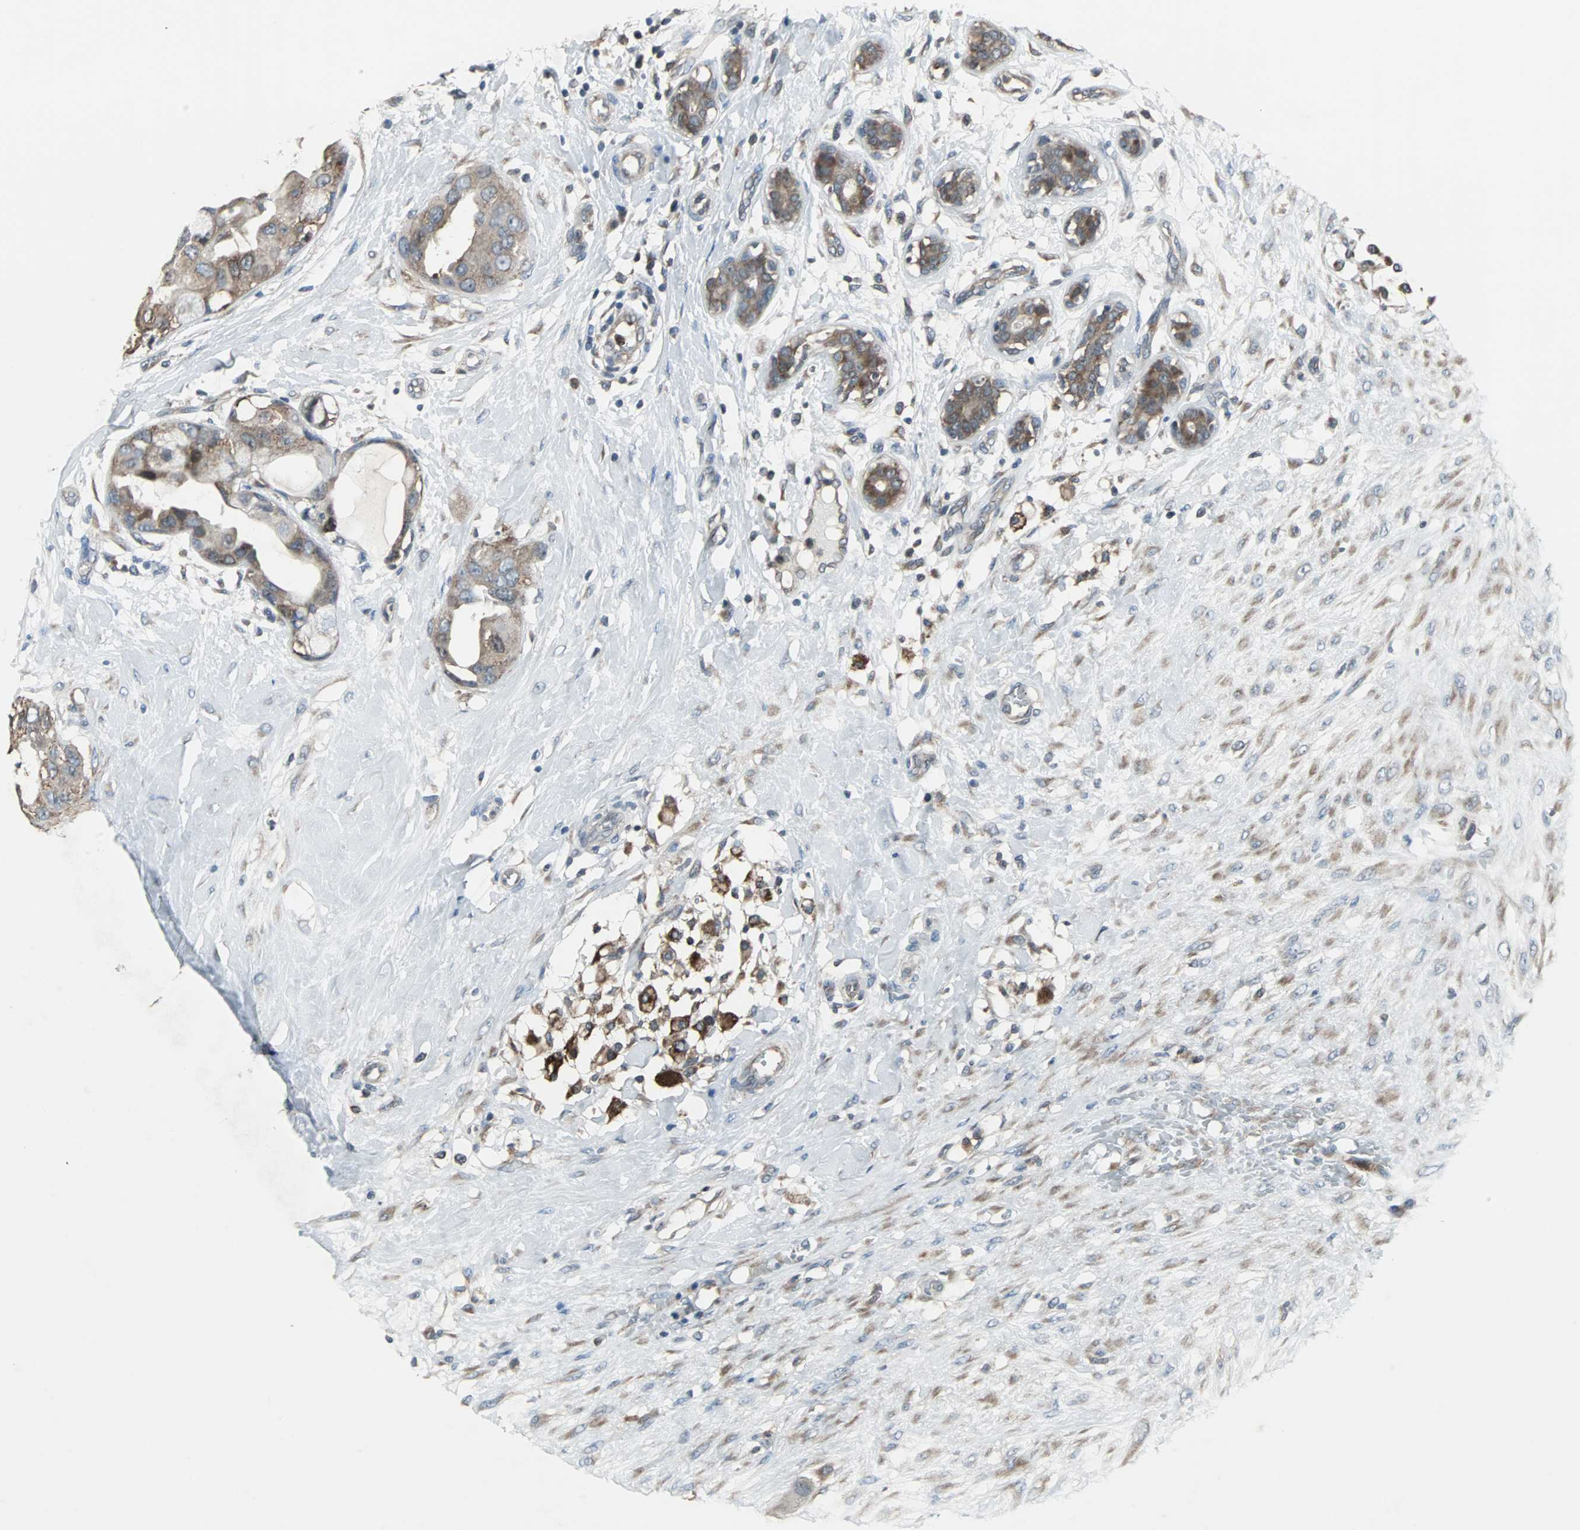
{"staining": {"intensity": "weak", "quantity": ">75%", "location": "cytoplasmic/membranous"}, "tissue": "breast cancer", "cell_type": "Tumor cells", "image_type": "cancer", "snomed": [{"axis": "morphology", "description": "Duct carcinoma"}, {"axis": "topography", "description": "Breast"}], "caption": "Infiltrating ductal carcinoma (breast) stained with a protein marker displays weak staining in tumor cells.", "gene": "SOS1", "patient": {"sex": "female", "age": 40}}